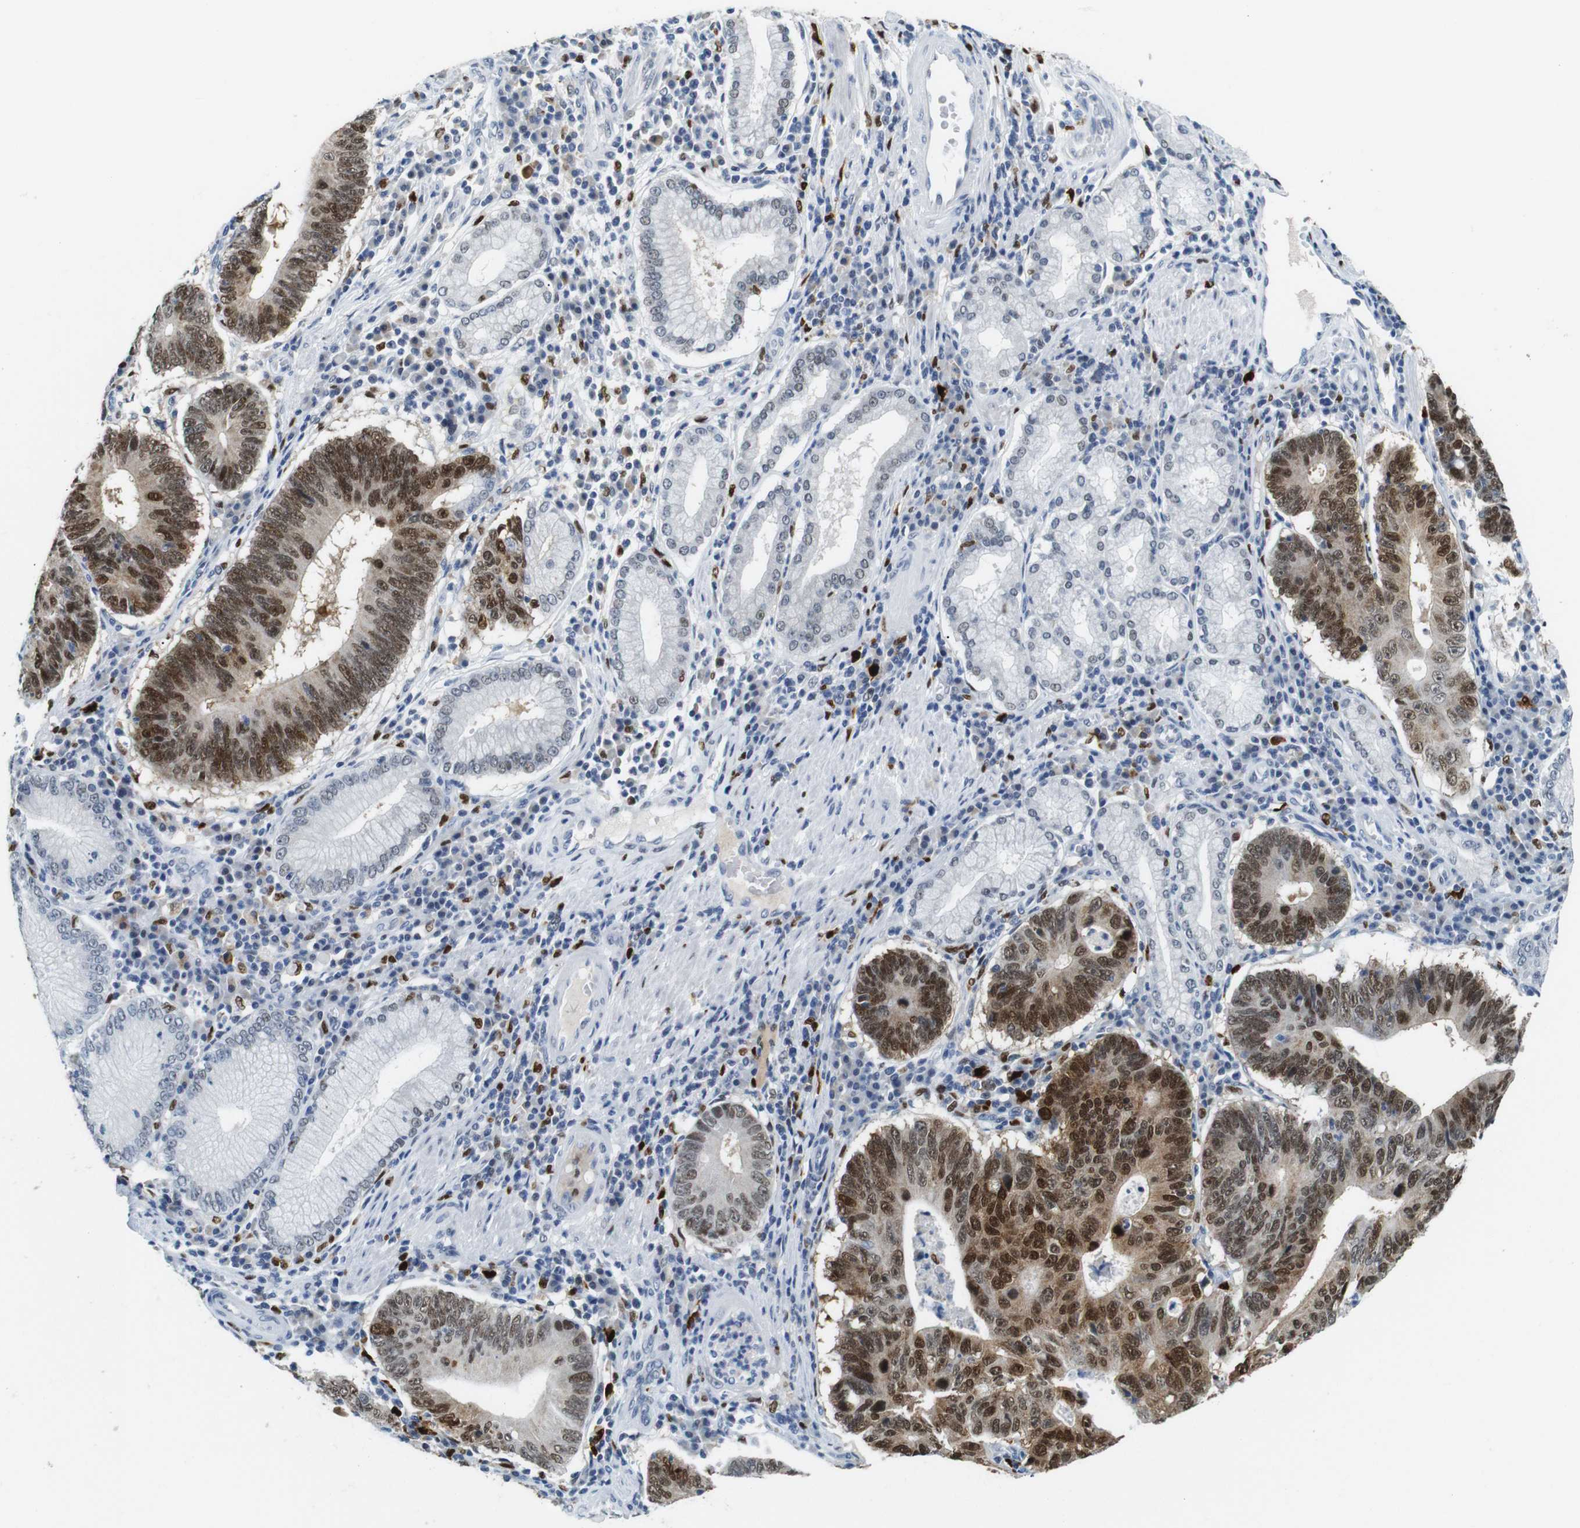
{"staining": {"intensity": "strong", "quantity": ">75%", "location": "nuclear"}, "tissue": "stomach cancer", "cell_type": "Tumor cells", "image_type": "cancer", "snomed": [{"axis": "morphology", "description": "Adenocarcinoma, NOS"}, {"axis": "topography", "description": "Stomach"}], "caption": "This is an image of IHC staining of stomach cancer, which shows strong expression in the nuclear of tumor cells.", "gene": "IRF8", "patient": {"sex": "male", "age": 59}}